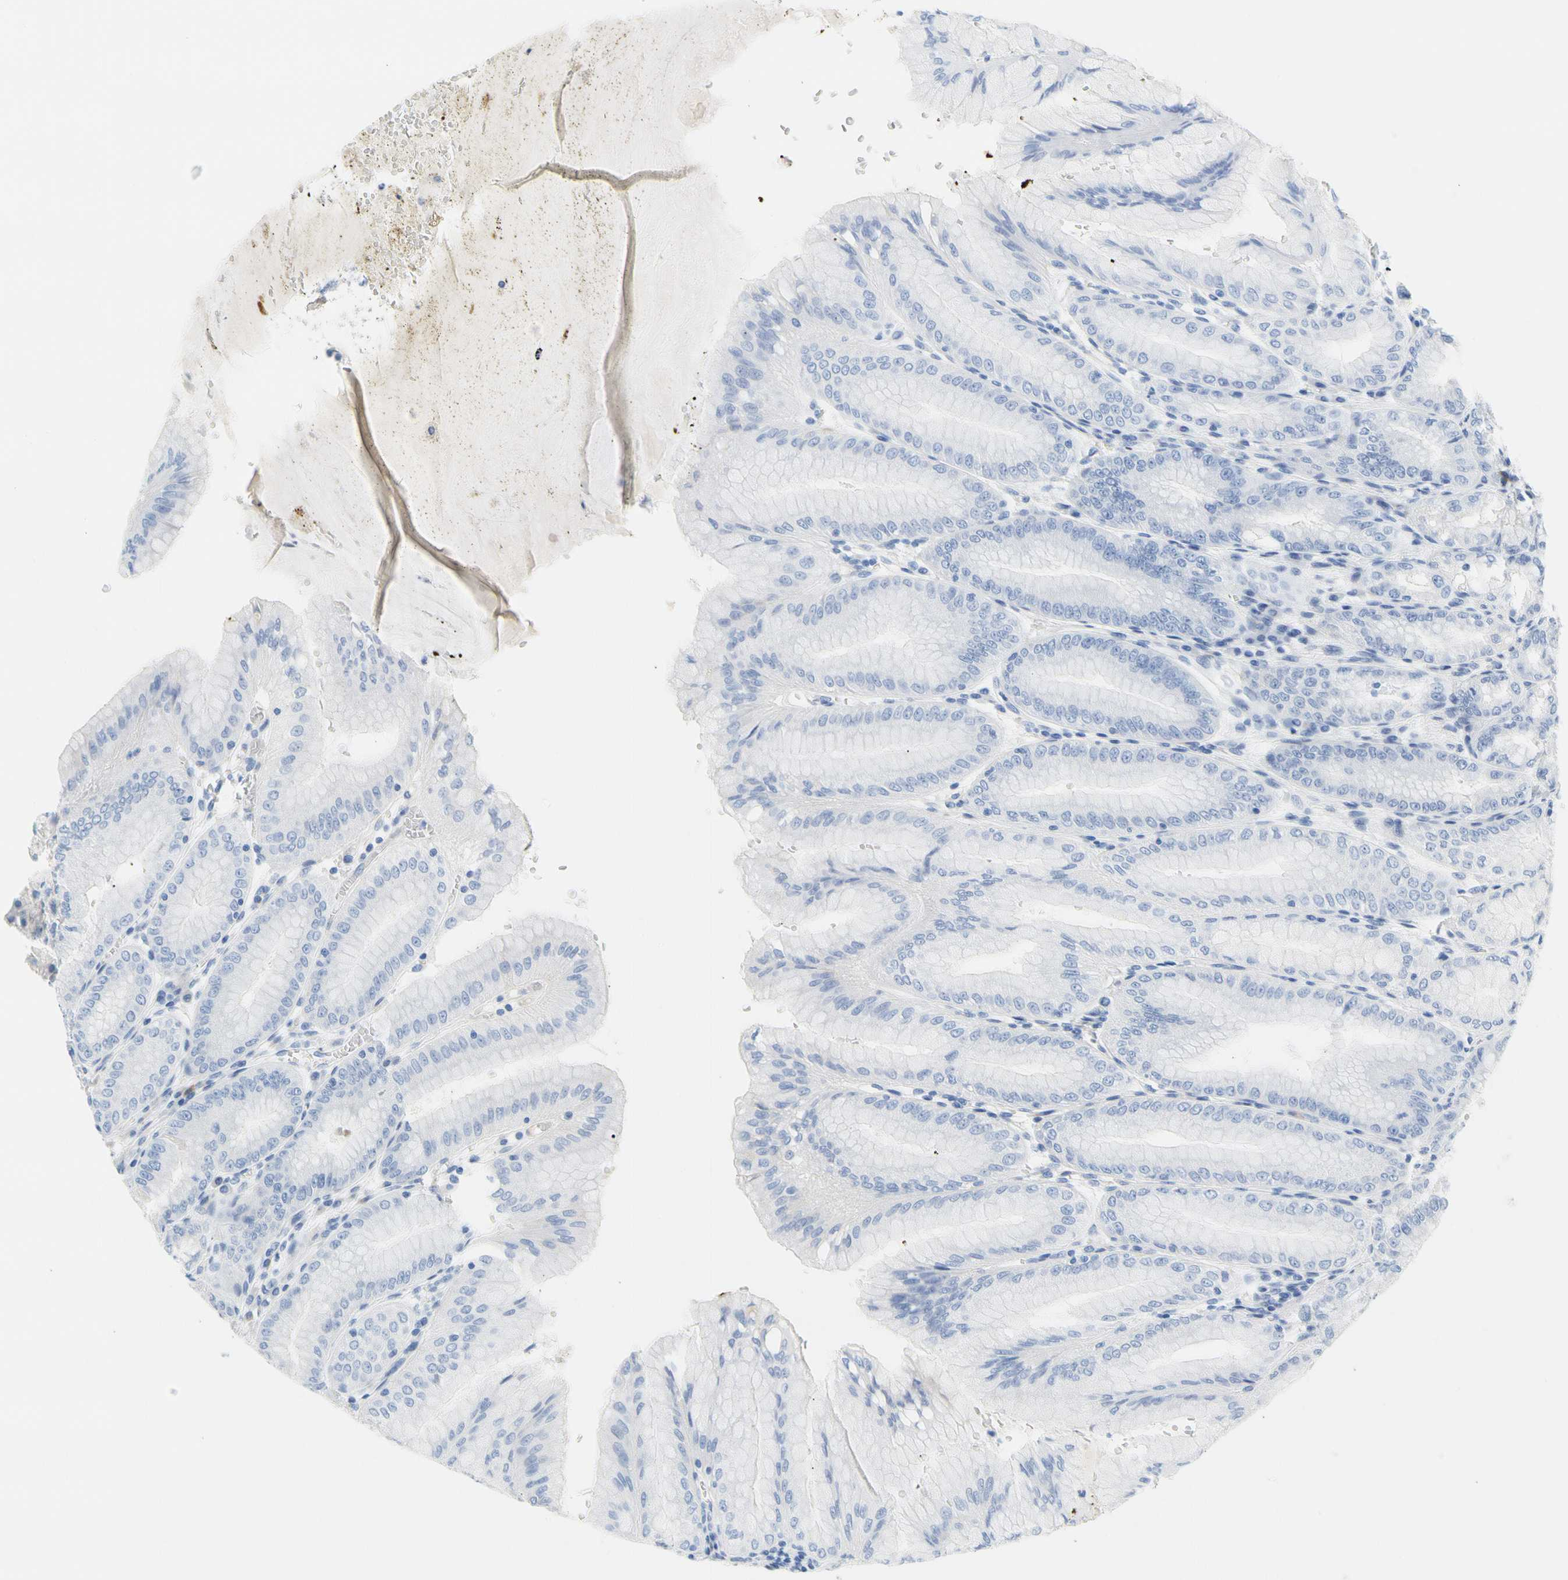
{"staining": {"intensity": "weak", "quantity": "<25%", "location": "cytoplasmic/membranous"}, "tissue": "stomach", "cell_type": "Glandular cells", "image_type": "normal", "snomed": [{"axis": "morphology", "description": "Normal tissue, NOS"}, {"axis": "topography", "description": "Stomach, lower"}], "caption": "High magnification brightfield microscopy of unremarkable stomach stained with DAB (3,3'-diaminobenzidine) (brown) and counterstained with hematoxylin (blue): glandular cells show no significant positivity. (Stains: DAB immunohistochemistry with hematoxylin counter stain, Microscopy: brightfield microscopy at high magnification).", "gene": "ZNF236", "patient": {"sex": "male", "age": 71}}